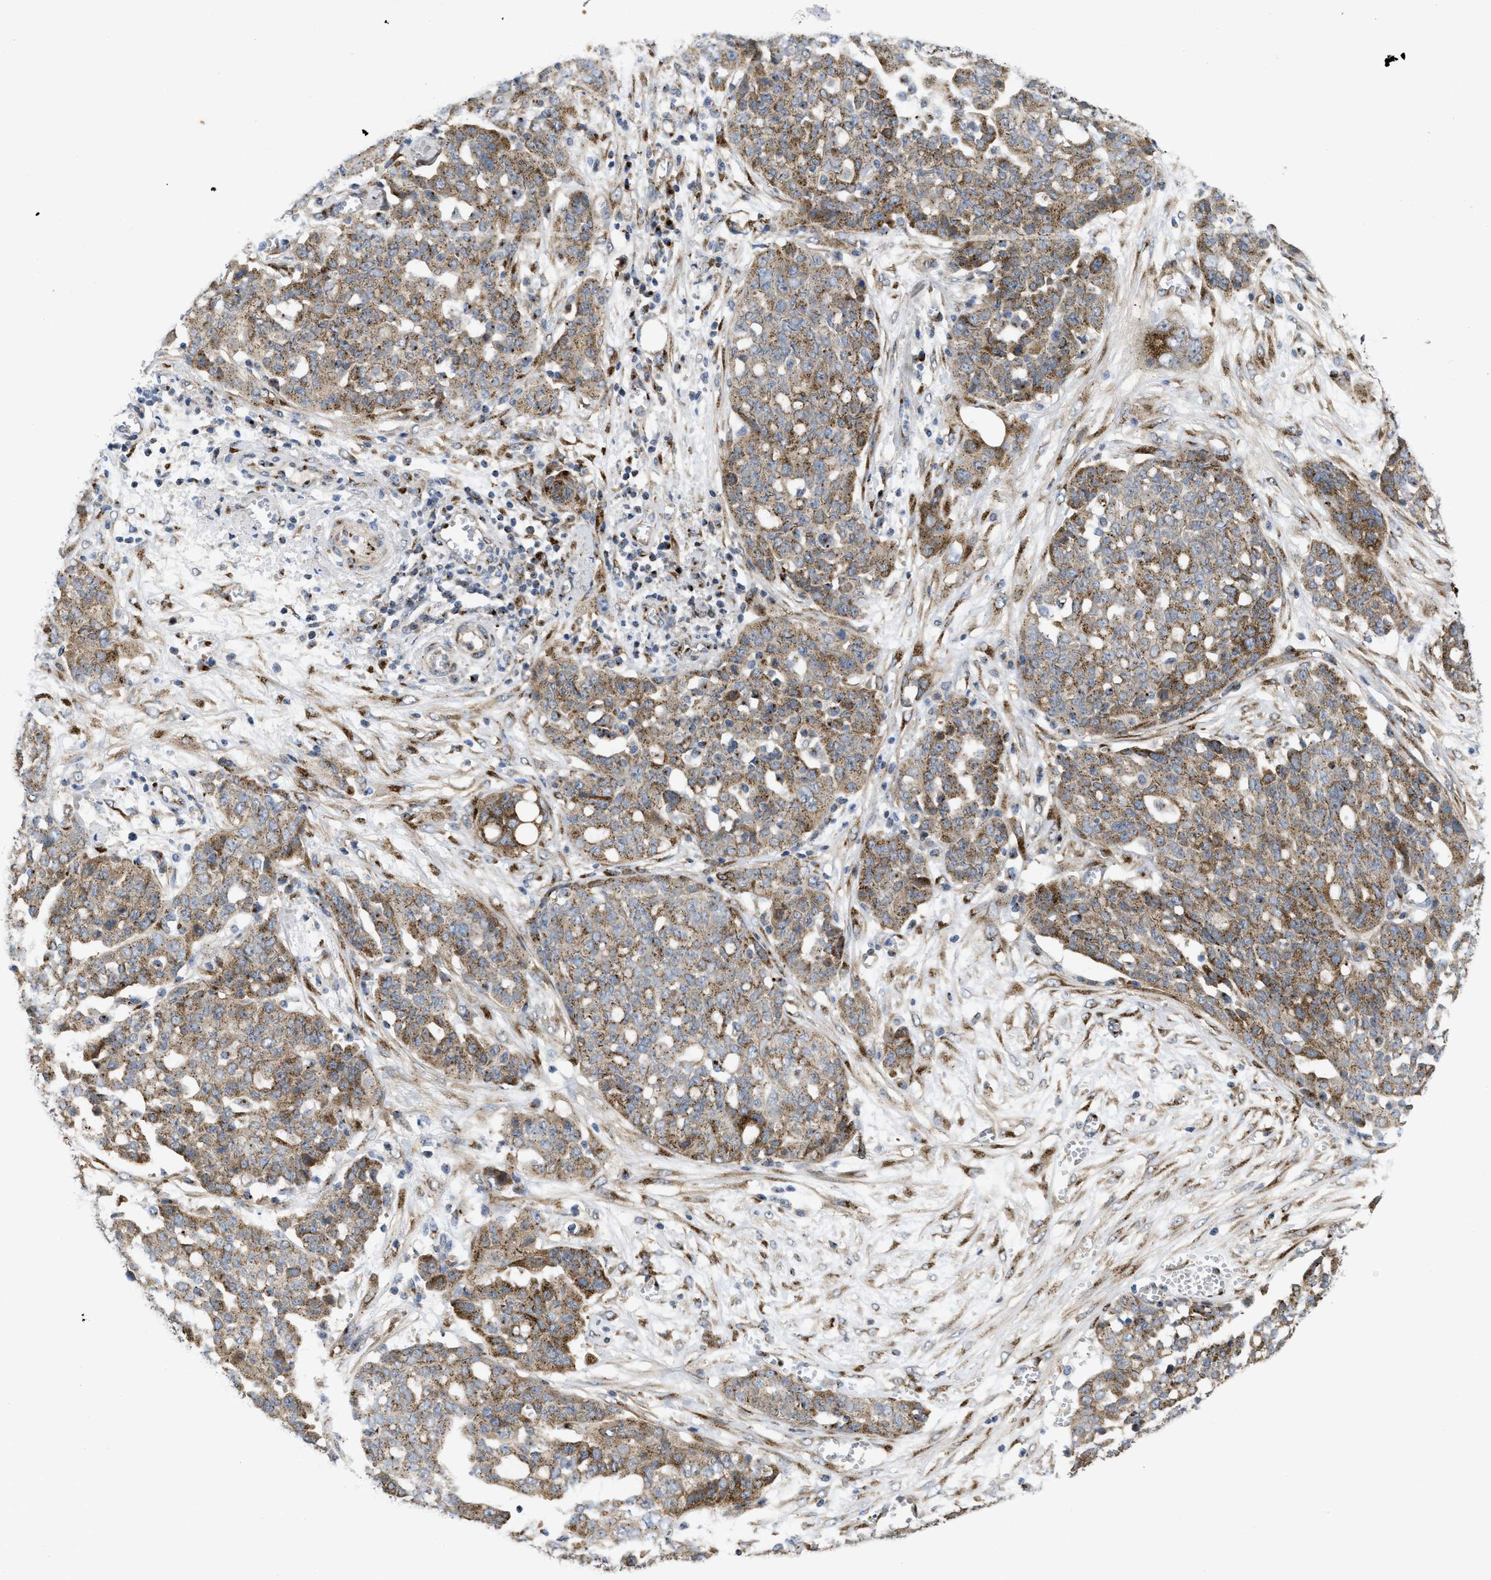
{"staining": {"intensity": "moderate", "quantity": "25%-75%", "location": "cytoplasmic/membranous"}, "tissue": "ovarian cancer", "cell_type": "Tumor cells", "image_type": "cancer", "snomed": [{"axis": "morphology", "description": "Cystadenocarcinoma, serous, NOS"}, {"axis": "topography", "description": "Soft tissue"}, {"axis": "topography", "description": "Ovary"}], "caption": "Tumor cells display medium levels of moderate cytoplasmic/membranous expression in about 25%-75% of cells in human serous cystadenocarcinoma (ovarian). (Brightfield microscopy of DAB IHC at high magnification).", "gene": "ZNF70", "patient": {"sex": "female", "age": 57}}